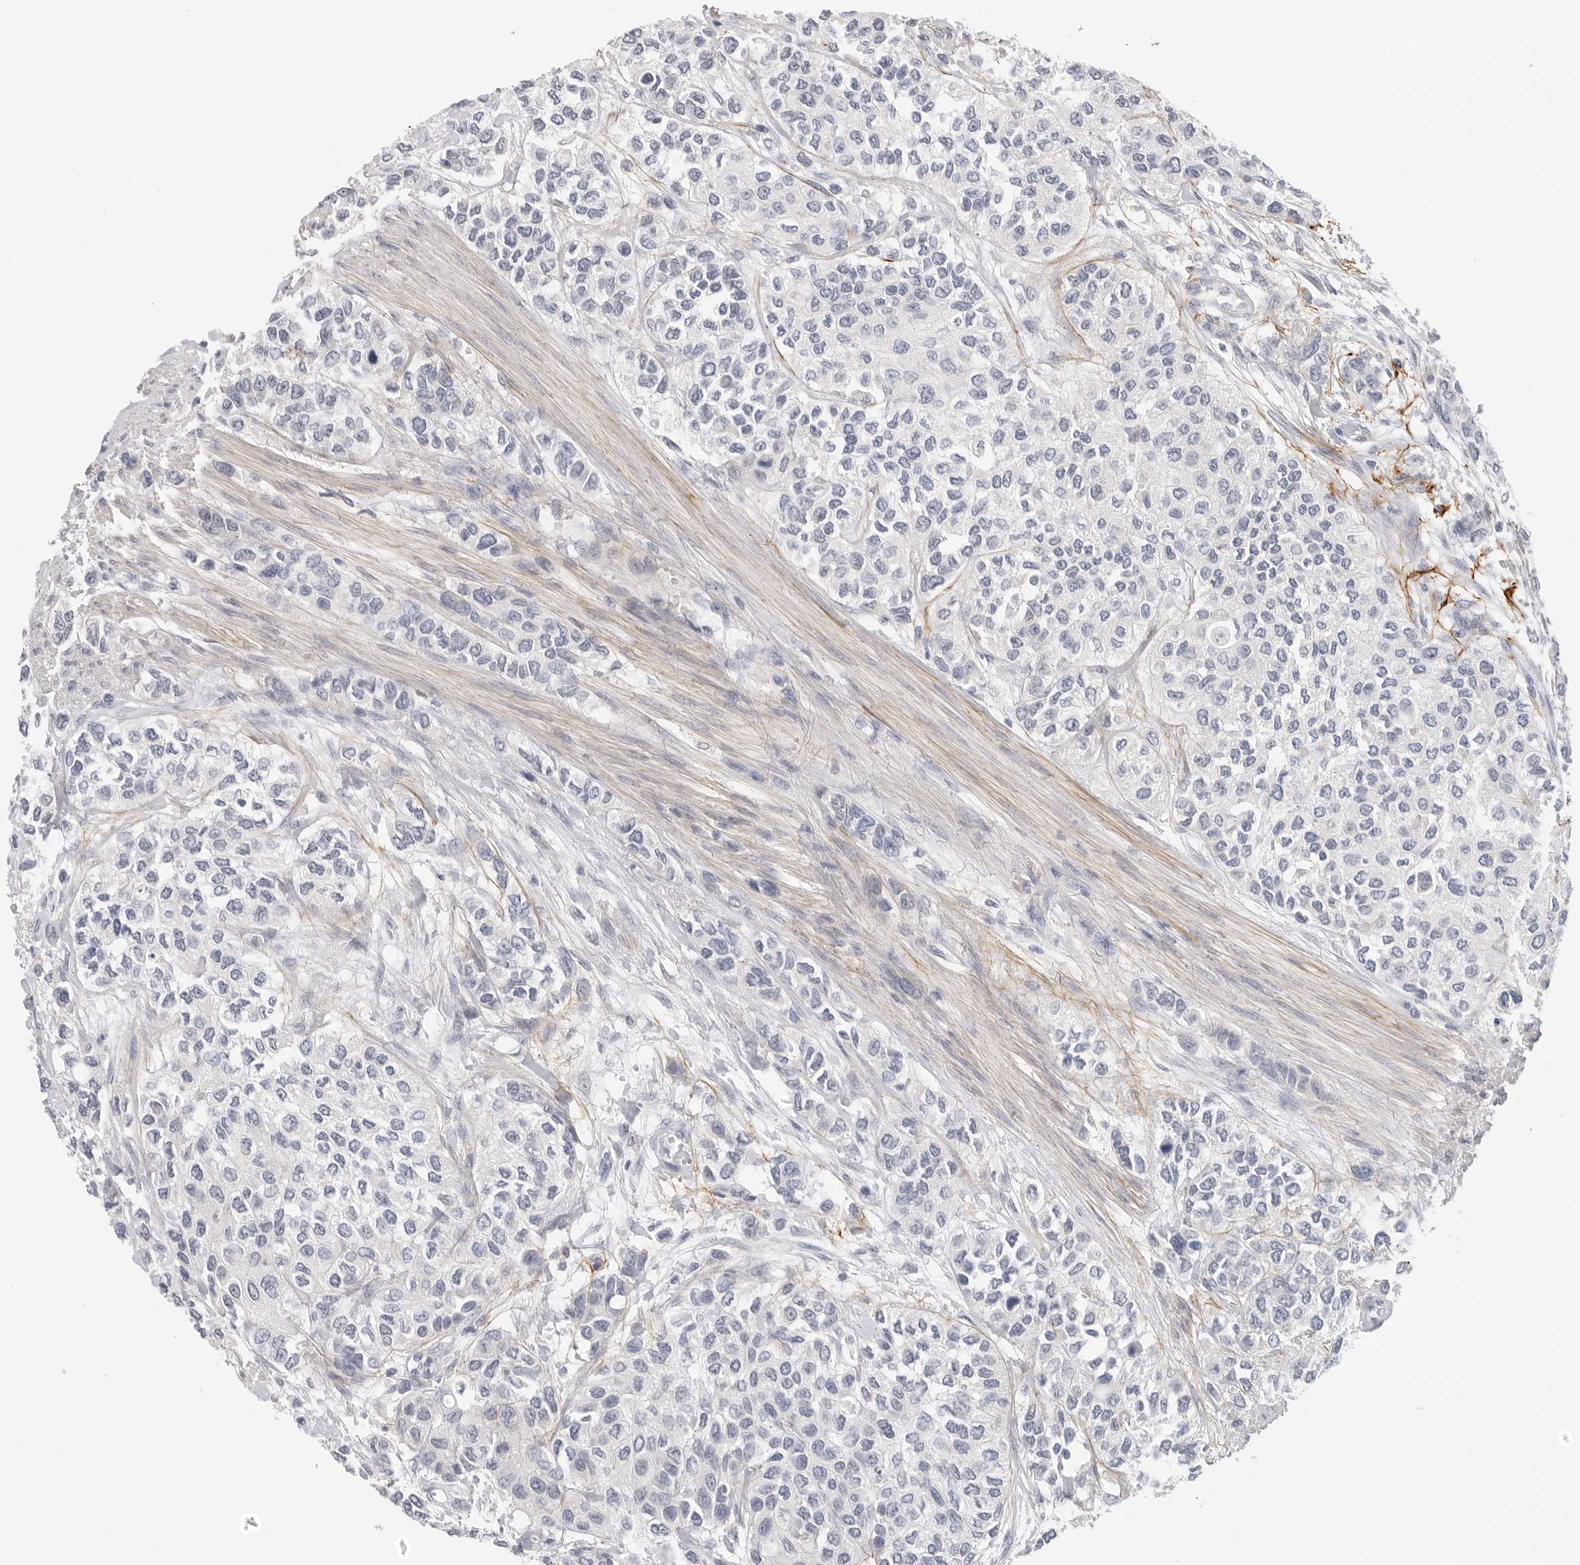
{"staining": {"intensity": "negative", "quantity": "none", "location": "none"}, "tissue": "urothelial cancer", "cell_type": "Tumor cells", "image_type": "cancer", "snomed": [{"axis": "morphology", "description": "Urothelial carcinoma, High grade"}, {"axis": "topography", "description": "Urinary bladder"}], "caption": "Micrograph shows no protein staining in tumor cells of urothelial carcinoma (high-grade) tissue.", "gene": "FBN2", "patient": {"sex": "female", "age": 56}}